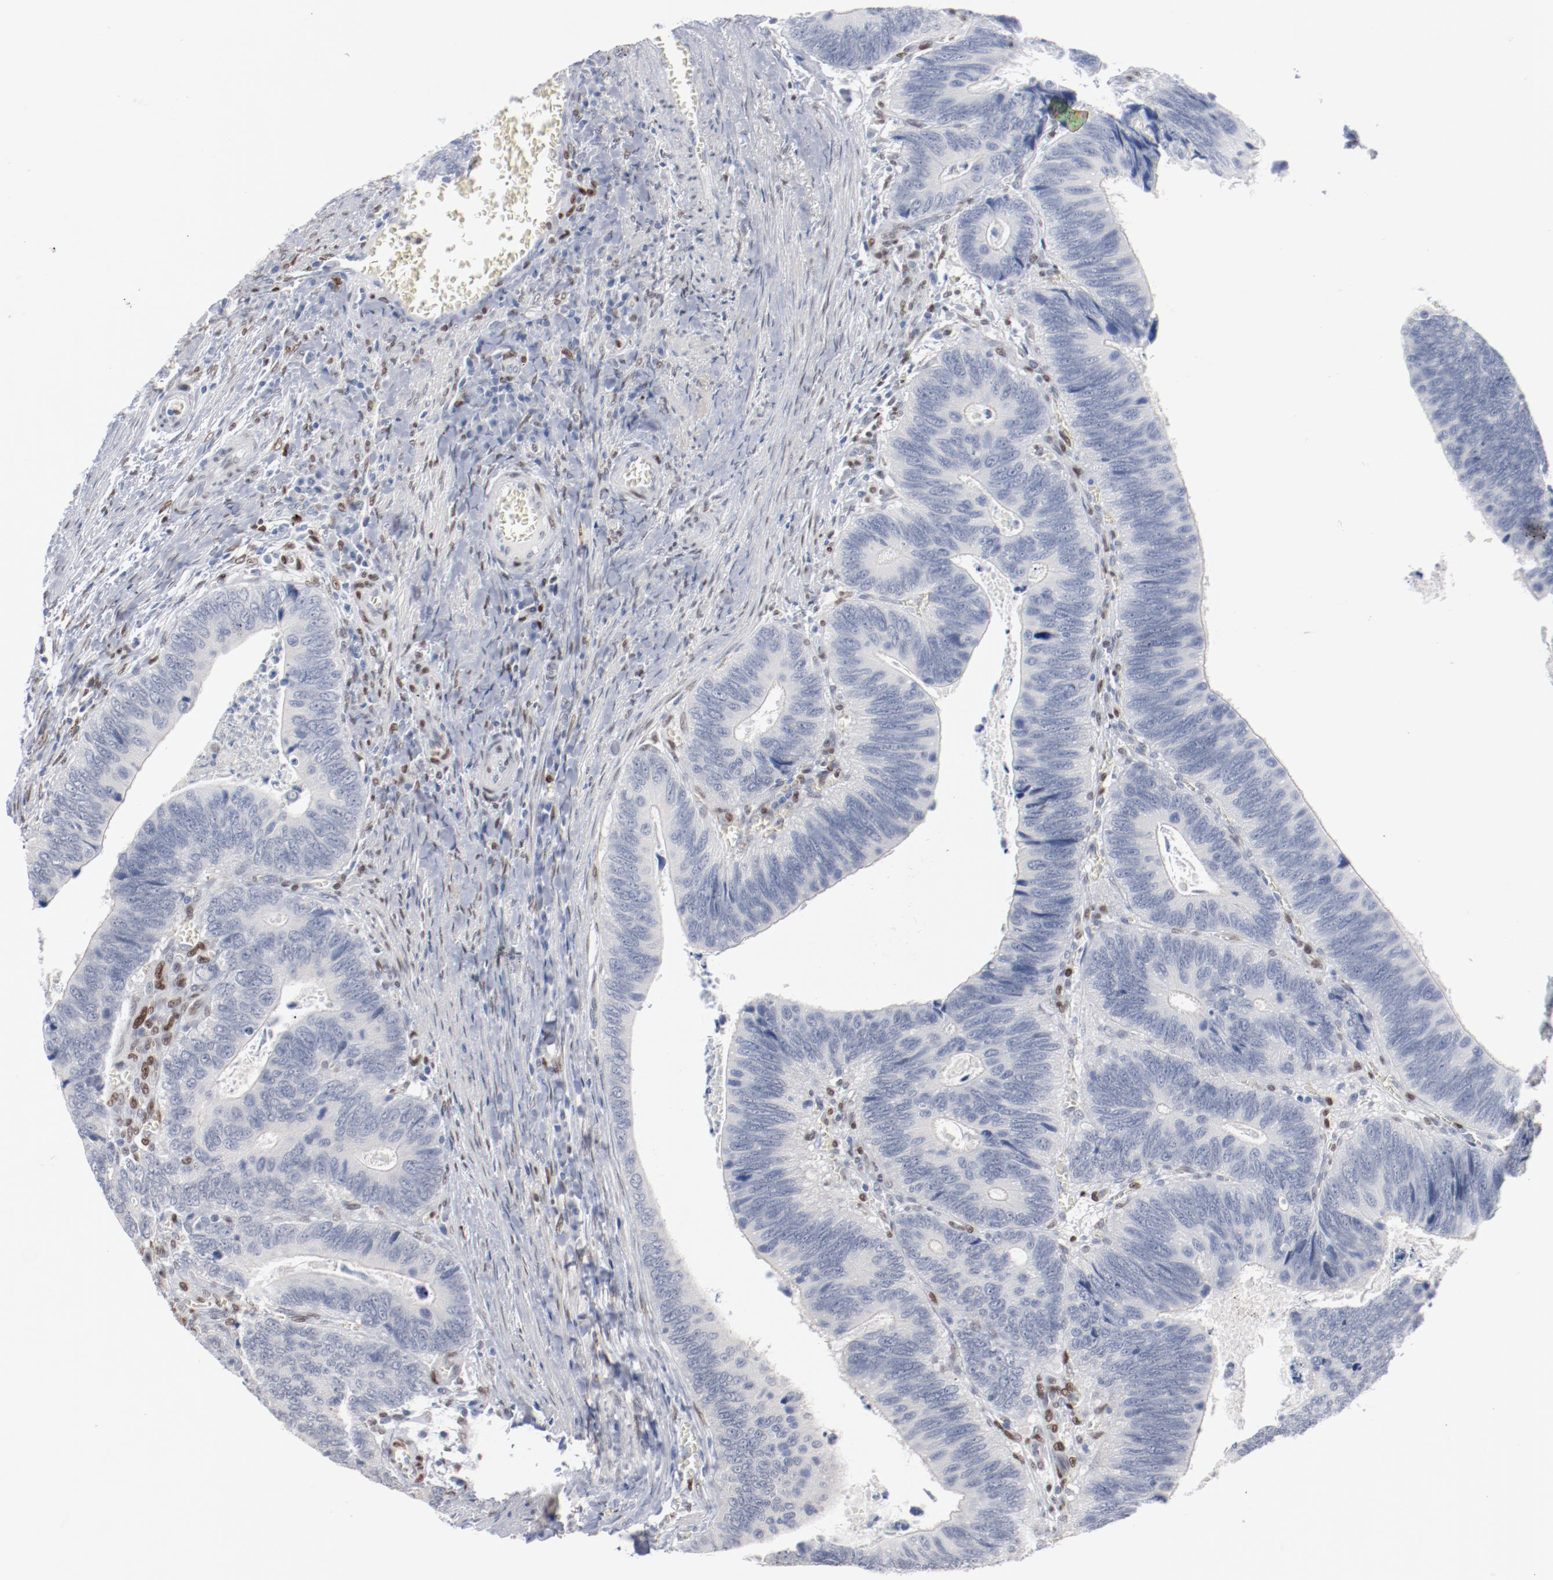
{"staining": {"intensity": "negative", "quantity": "none", "location": "none"}, "tissue": "colorectal cancer", "cell_type": "Tumor cells", "image_type": "cancer", "snomed": [{"axis": "morphology", "description": "Adenocarcinoma, NOS"}, {"axis": "topography", "description": "Colon"}], "caption": "Tumor cells are negative for protein expression in human colorectal cancer. Brightfield microscopy of immunohistochemistry stained with DAB (brown) and hematoxylin (blue), captured at high magnification.", "gene": "ZEB2", "patient": {"sex": "male", "age": 72}}